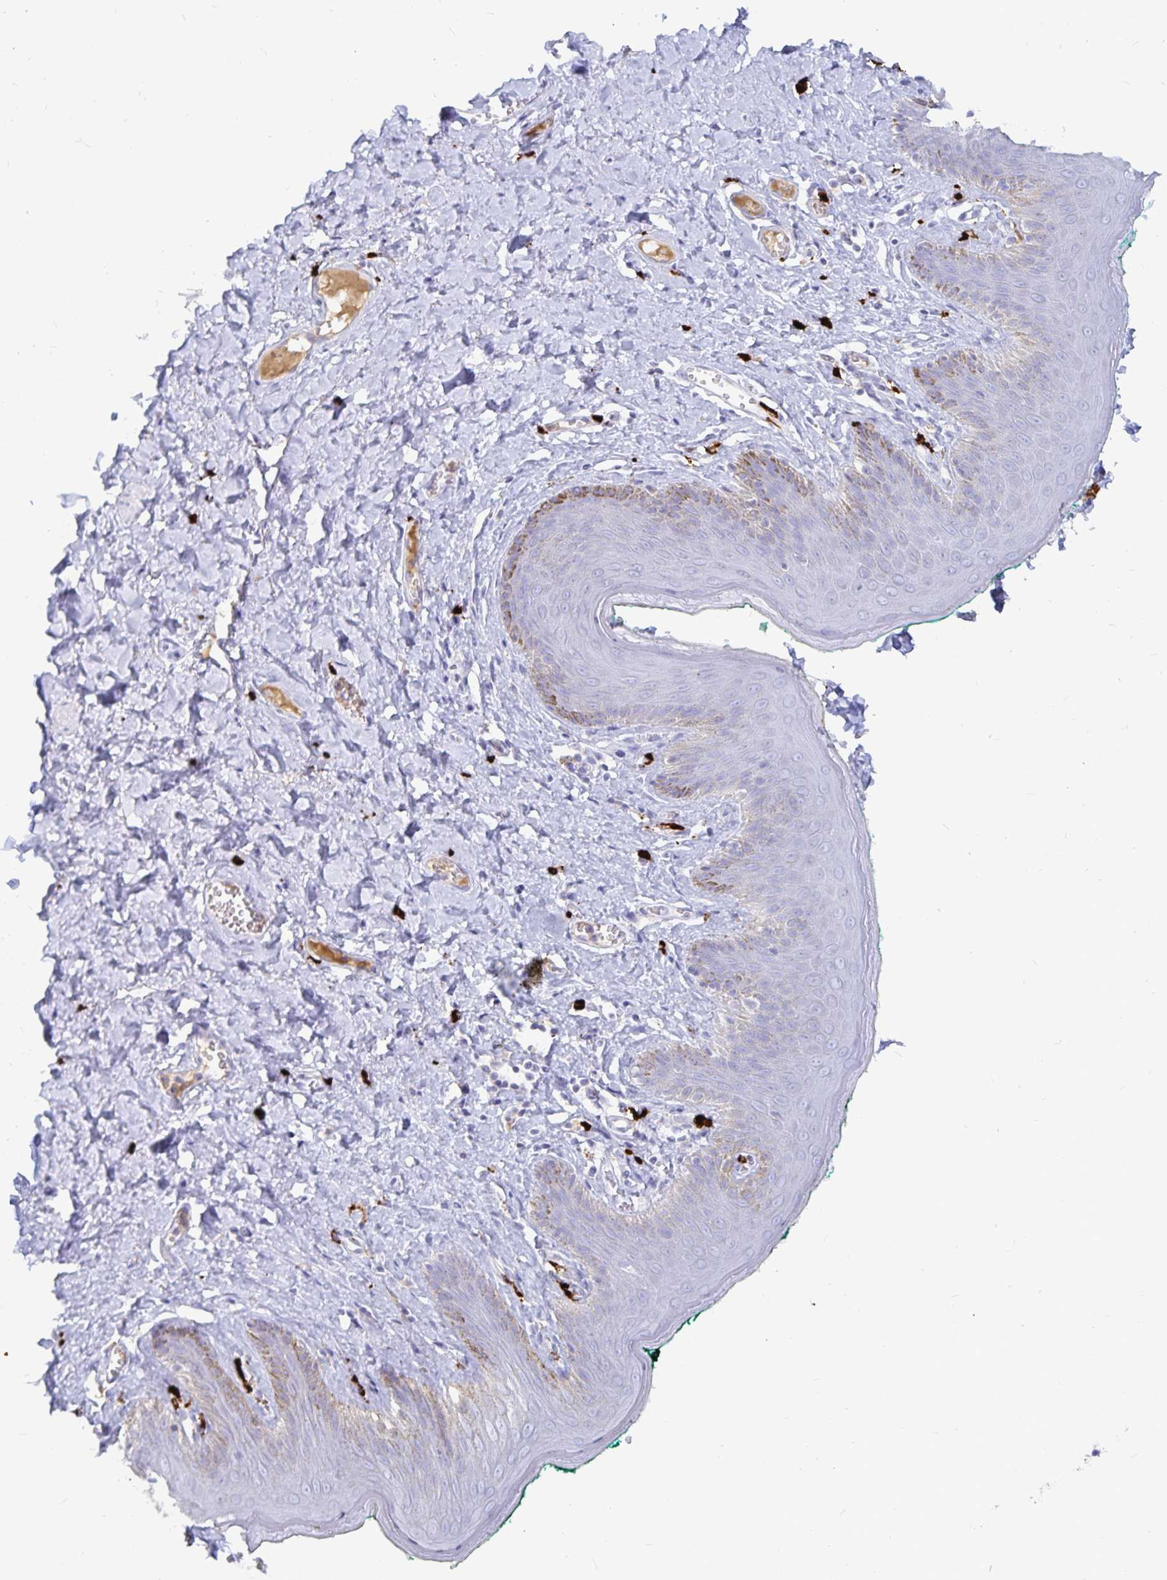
{"staining": {"intensity": "weak", "quantity": "<25%", "location": "cytoplasmic/membranous"}, "tissue": "skin", "cell_type": "Epidermal cells", "image_type": "normal", "snomed": [{"axis": "morphology", "description": "Normal tissue, NOS"}, {"axis": "topography", "description": "Vulva"}, {"axis": "topography", "description": "Peripheral nerve tissue"}], "caption": "Histopathology image shows no significant protein positivity in epidermal cells of benign skin.", "gene": "PKHD1", "patient": {"sex": "female", "age": 66}}